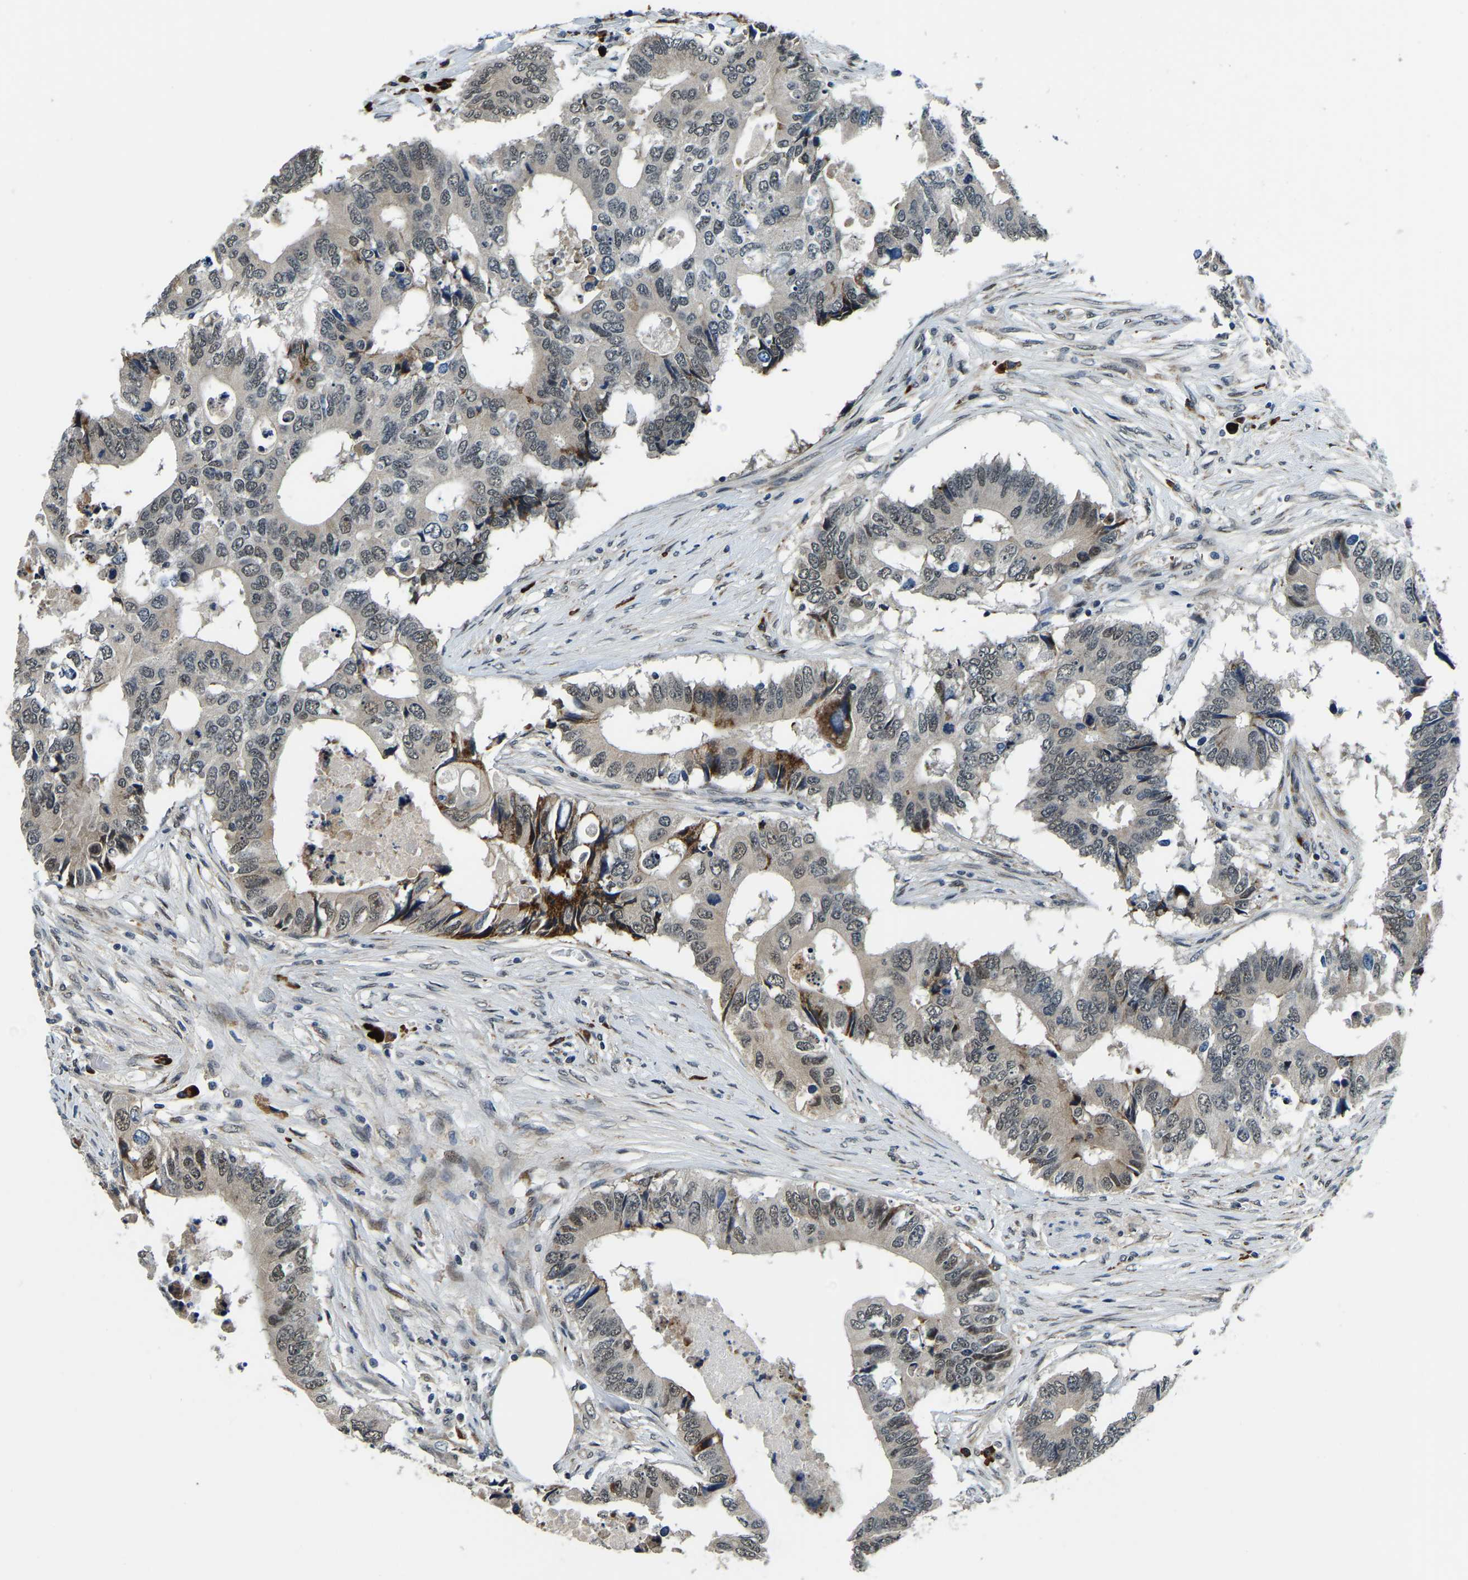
{"staining": {"intensity": "moderate", "quantity": "25%-75%", "location": "cytoplasmic/membranous,nuclear"}, "tissue": "colorectal cancer", "cell_type": "Tumor cells", "image_type": "cancer", "snomed": [{"axis": "morphology", "description": "Adenocarcinoma, NOS"}, {"axis": "topography", "description": "Colon"}], "caption": "This is an image of IHC staining of adenocarcinoma (colorectal), which shows moderate staining in the cytoplasmic/membranous and nuclear of tumor cells.", "gene": "ING2", "patient": {"sex": "male", "age": 71}}